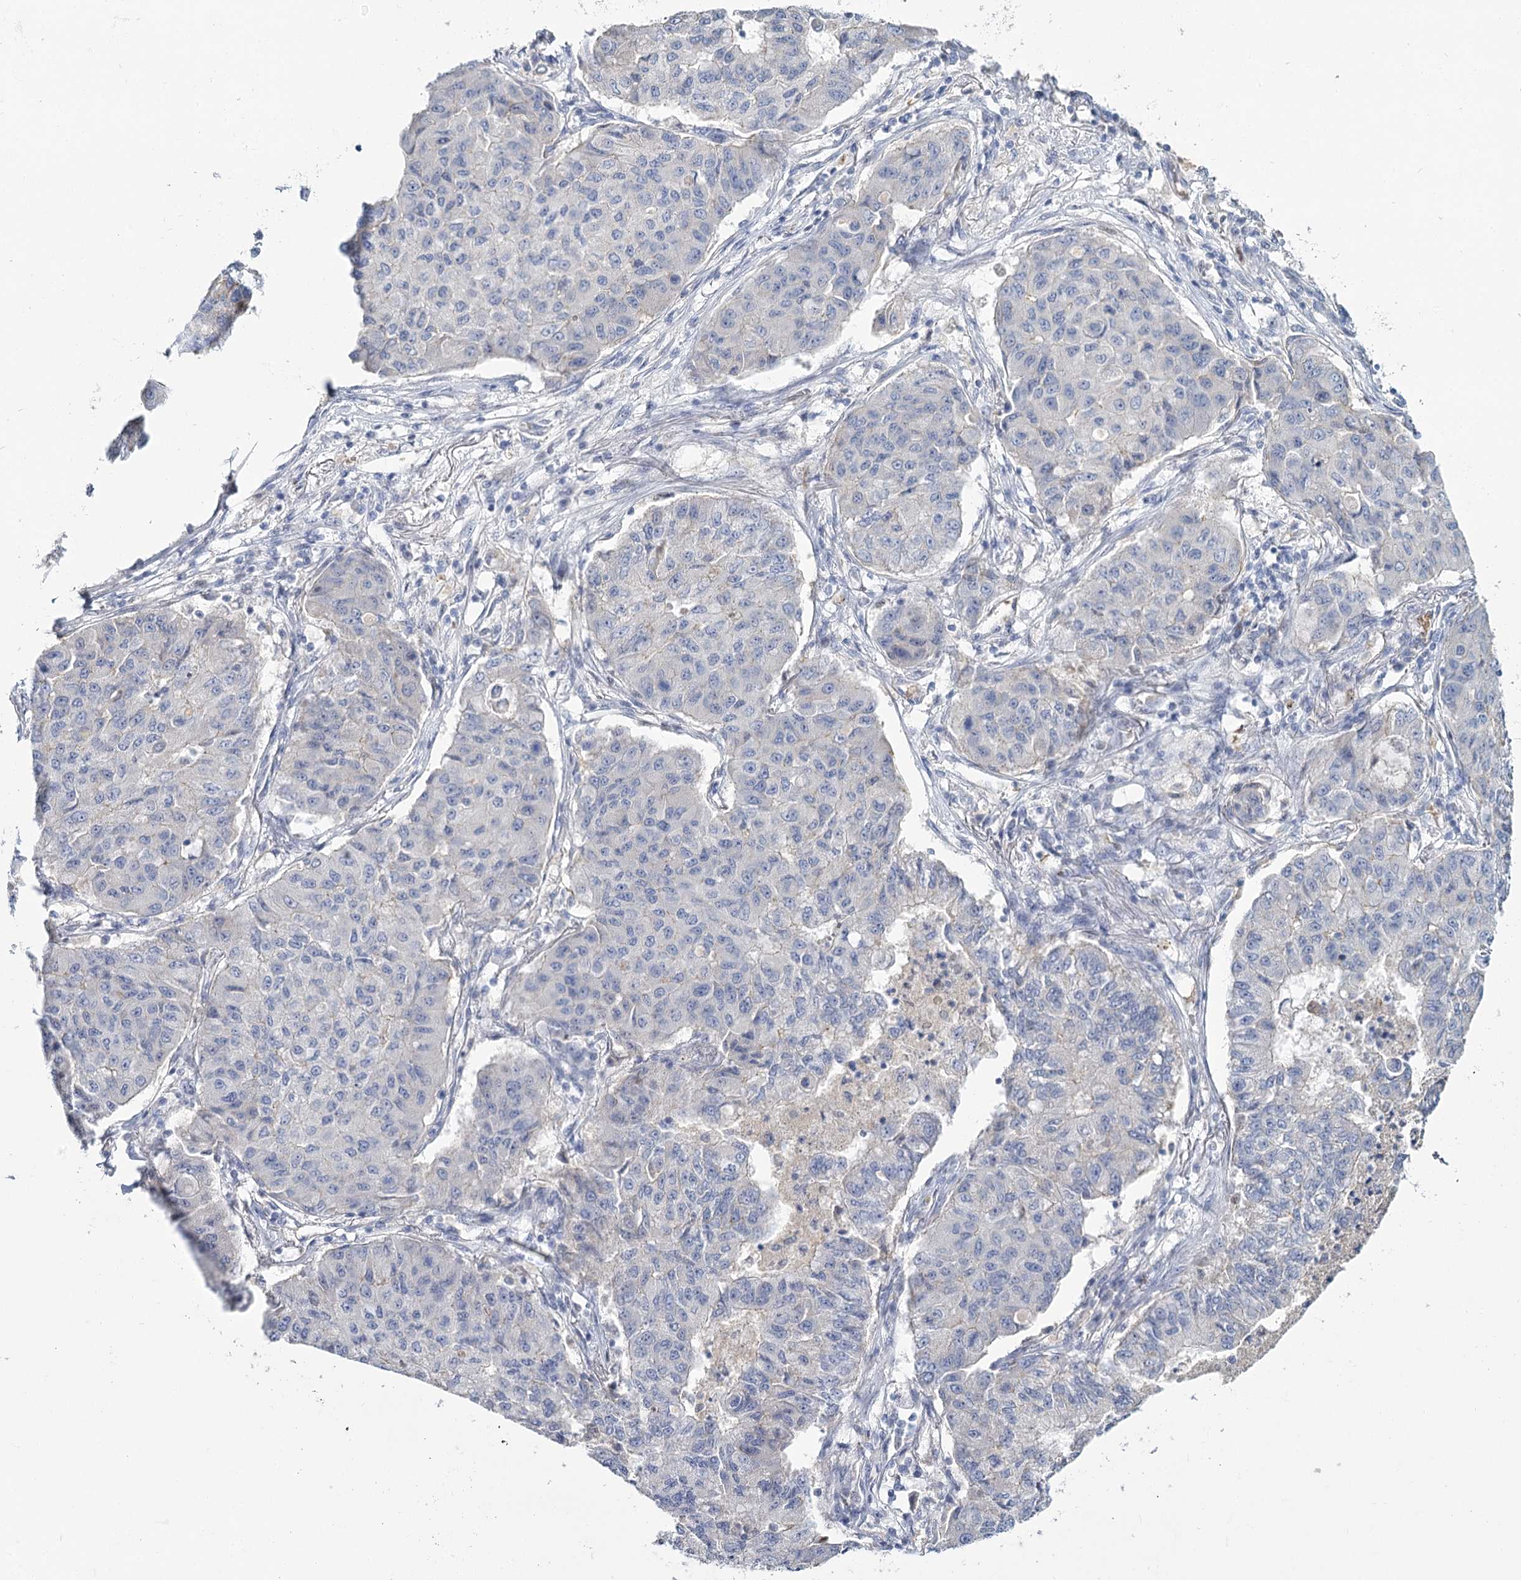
{"staining": {"intensity": "negative", "quantity": "none", "location": "none"}, "tissue": "lung cancer", "cell_type": "Tumor cells", "image_type": "cancer", "snomed": [{"axis": "morphology", "description": "Squamous cell carcinoma, NOS"}, {"axis": "topography", "description": "Lung"}], "caption": "Human lung cancer stained for a protein using immunohistochemistry reveals no expression in tumor cells.", "gene": "IGSF3", "patient": {"sex": "male", "age": 74}}